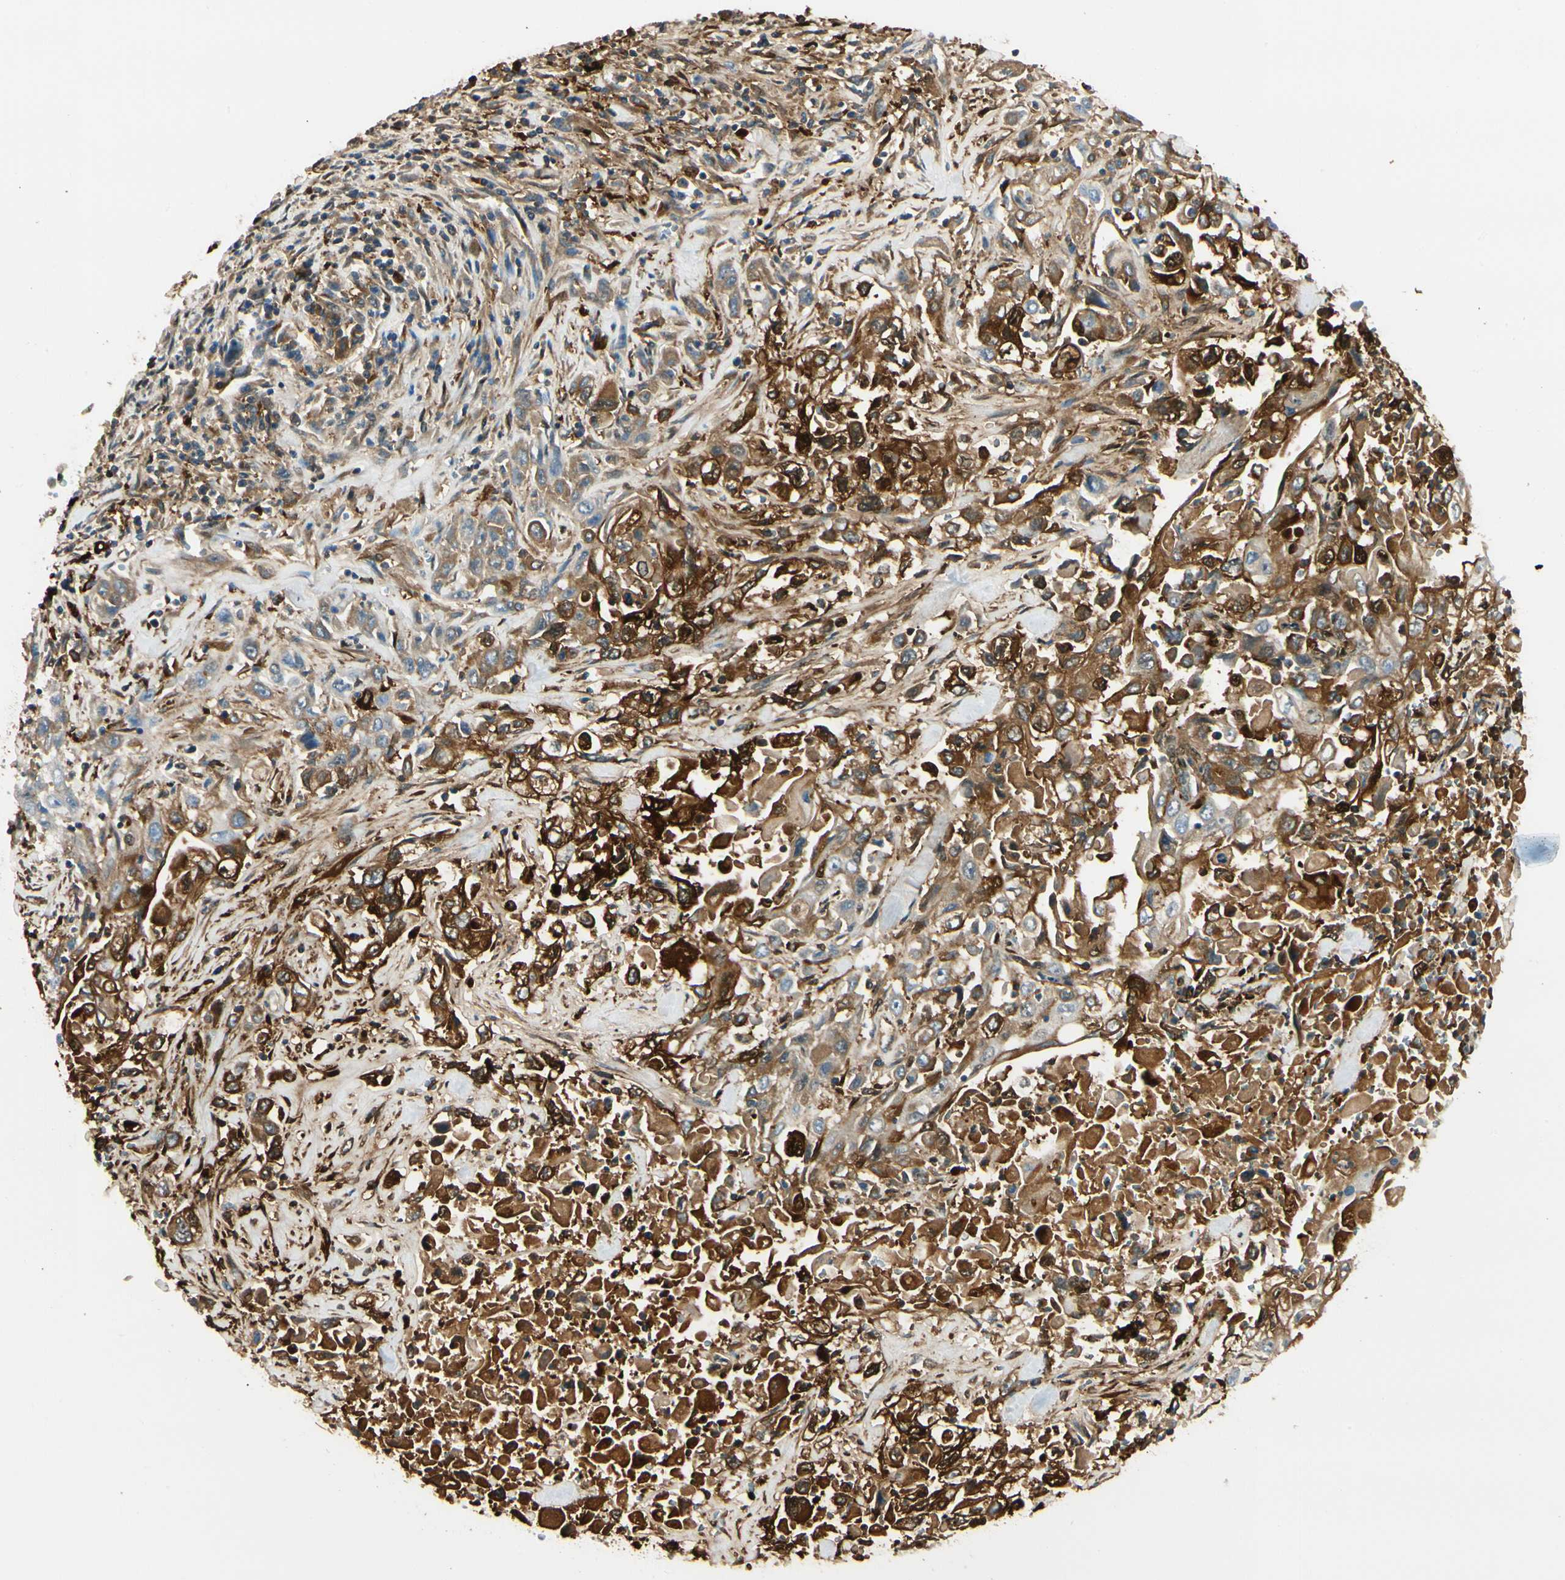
{"staining": {"intensity": "moderate", "quantity": "25%-75%", "location": "cytoplasmic/membranous"}, "tissue": "pancreatic cancer", "cell_type": "Tumor cells", "image_type": "cancer", "snomed": [{"axis": "morphology", "description": "Adenocarcinoma, NOS"}, {"axis": "topography", "description": "Pancreas"}], "caption": "Adenocarcinoma (pancreatic) tissue shows moderate cytoplasmic/membranous staining in about 25%-75% of tumor cells, visualized by immunohistochemistry.", "gene": "FTH1", "patient": {"sex": "male", "age": 70}}